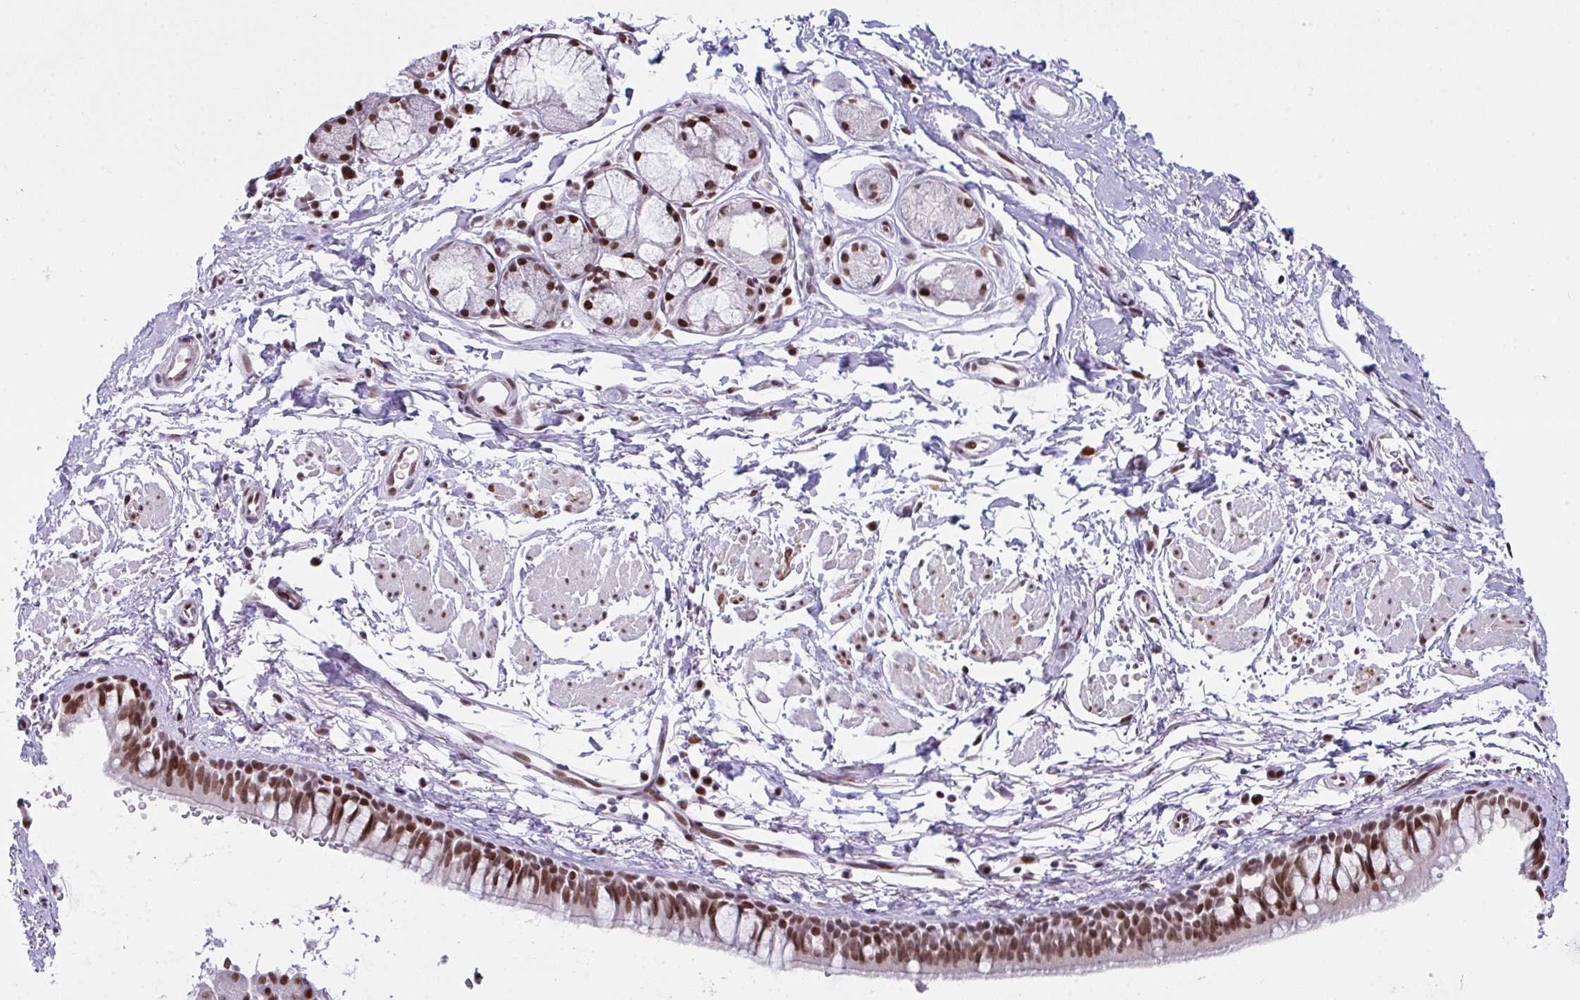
{"staining": {"intensity": "strong", "quantity": ">75%", "location": "nuclear"}, "tissue": "bronchus", "cell_type": "Respiratory epithelial cells", "image_type": "normal", "snomed": [{"axis": "morphology", "description": "Normal tissue, NOS"}, {"axis": "topography", "description": "Lymph node"}, {"axis": "topography", "description": "Cartilage tissue"}, {"axis": "topography", "description": "Bronchus"}], "caption": "Protein expression analysis of unremarkable human bronchus reveals strong nuclear positivity in approximately >75% of respiratory epithelial cells.", "gene": "CLP1", "patient": {"sex": "female", "age": 70}}